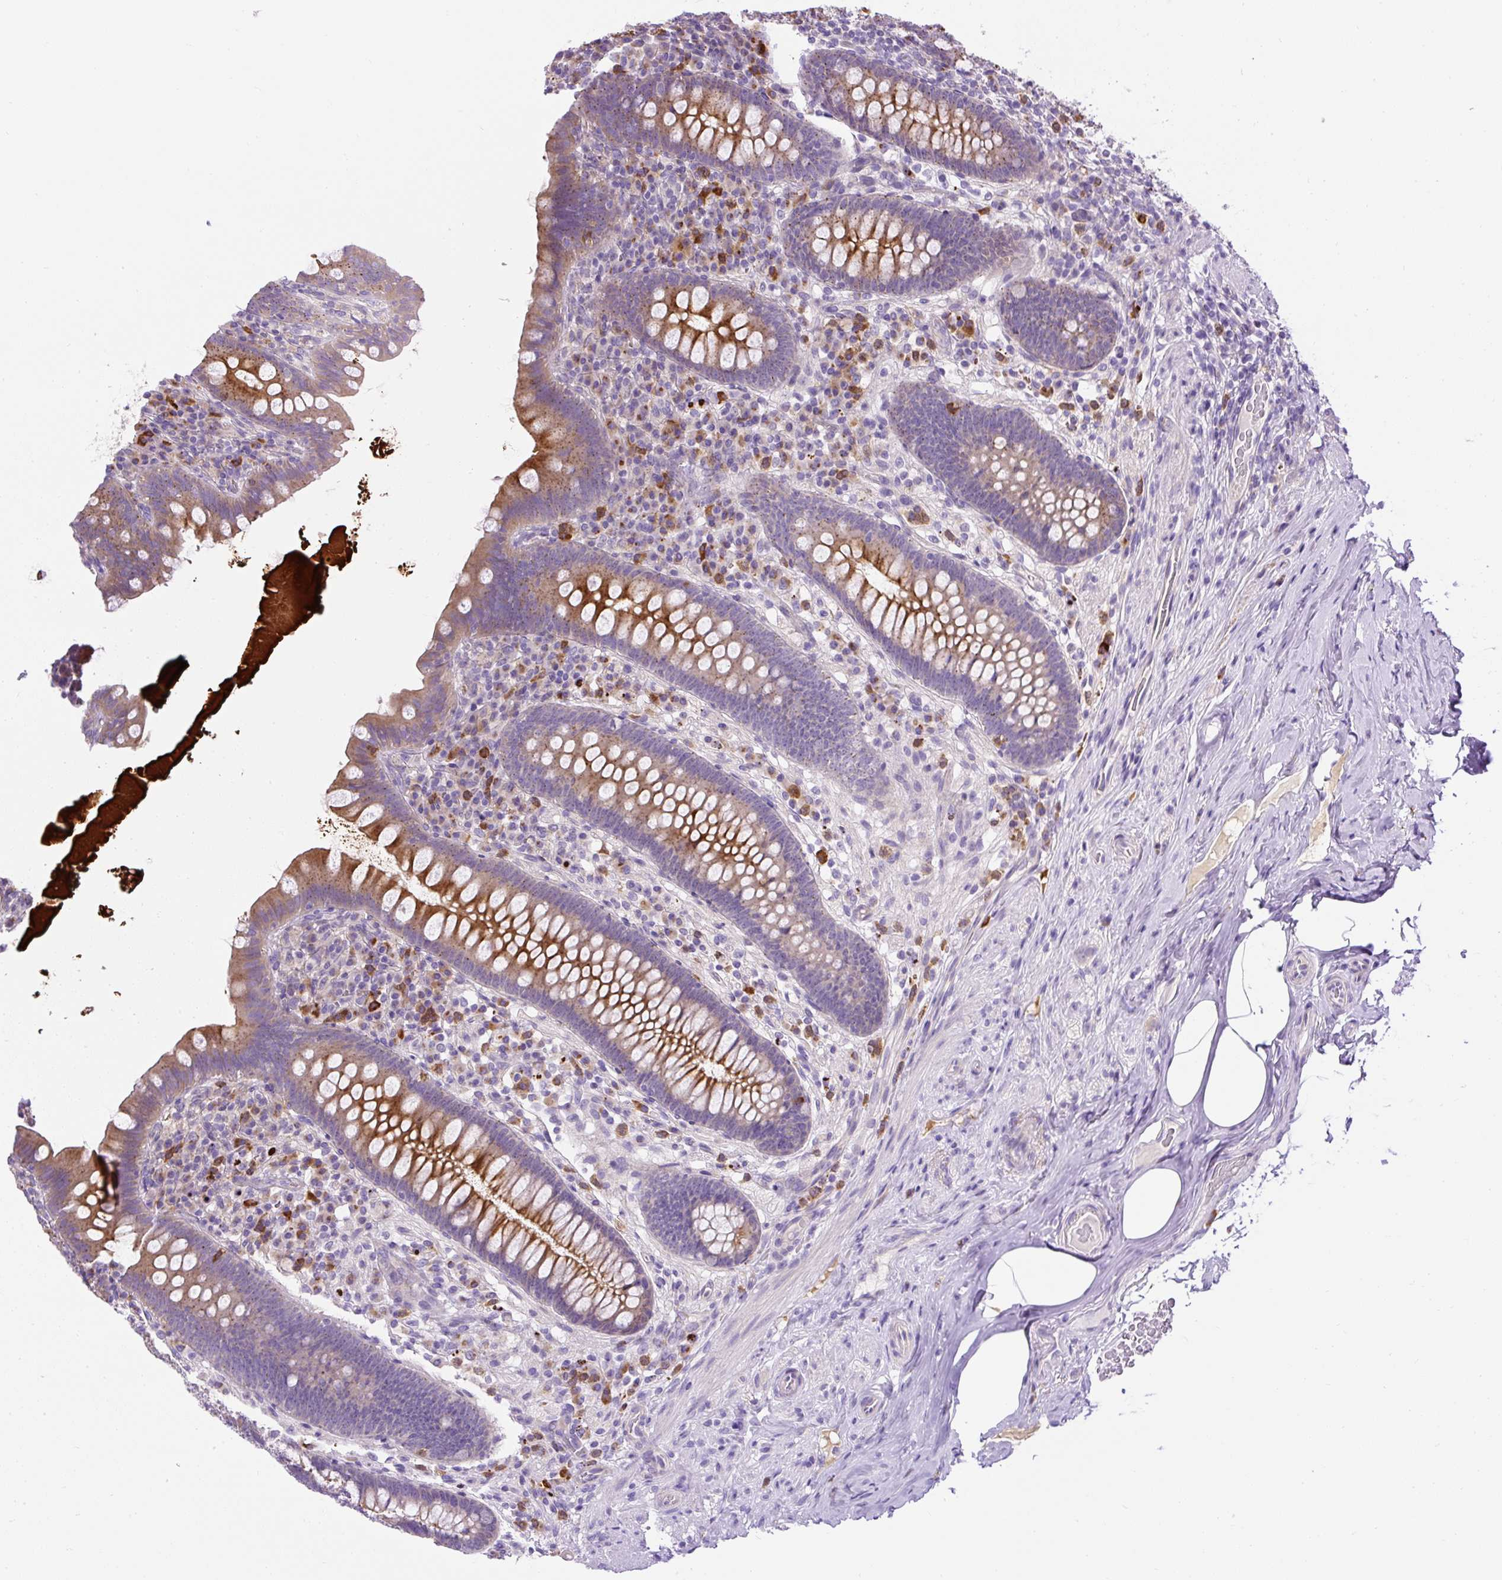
{"staining": {"intensity": "moderate", "quantity": "25%-75%", "location": "cytoplasmic/membranous"}, "tissue": "appendix", "cell_type": "Glandular cells", "image_type": "normal", "snomed": [{"axis": "morphology", "description": "Normal tissue, NOS"}, {"axis": "topography", "description": "Appendix"}], "caption": "The immunohistochemical stain shows moderate cytoplasmic/membranous expression in glandular cells of benign appendix.", "gene": "CFAP47", "patient": {"sex": "male", "age": 71}}